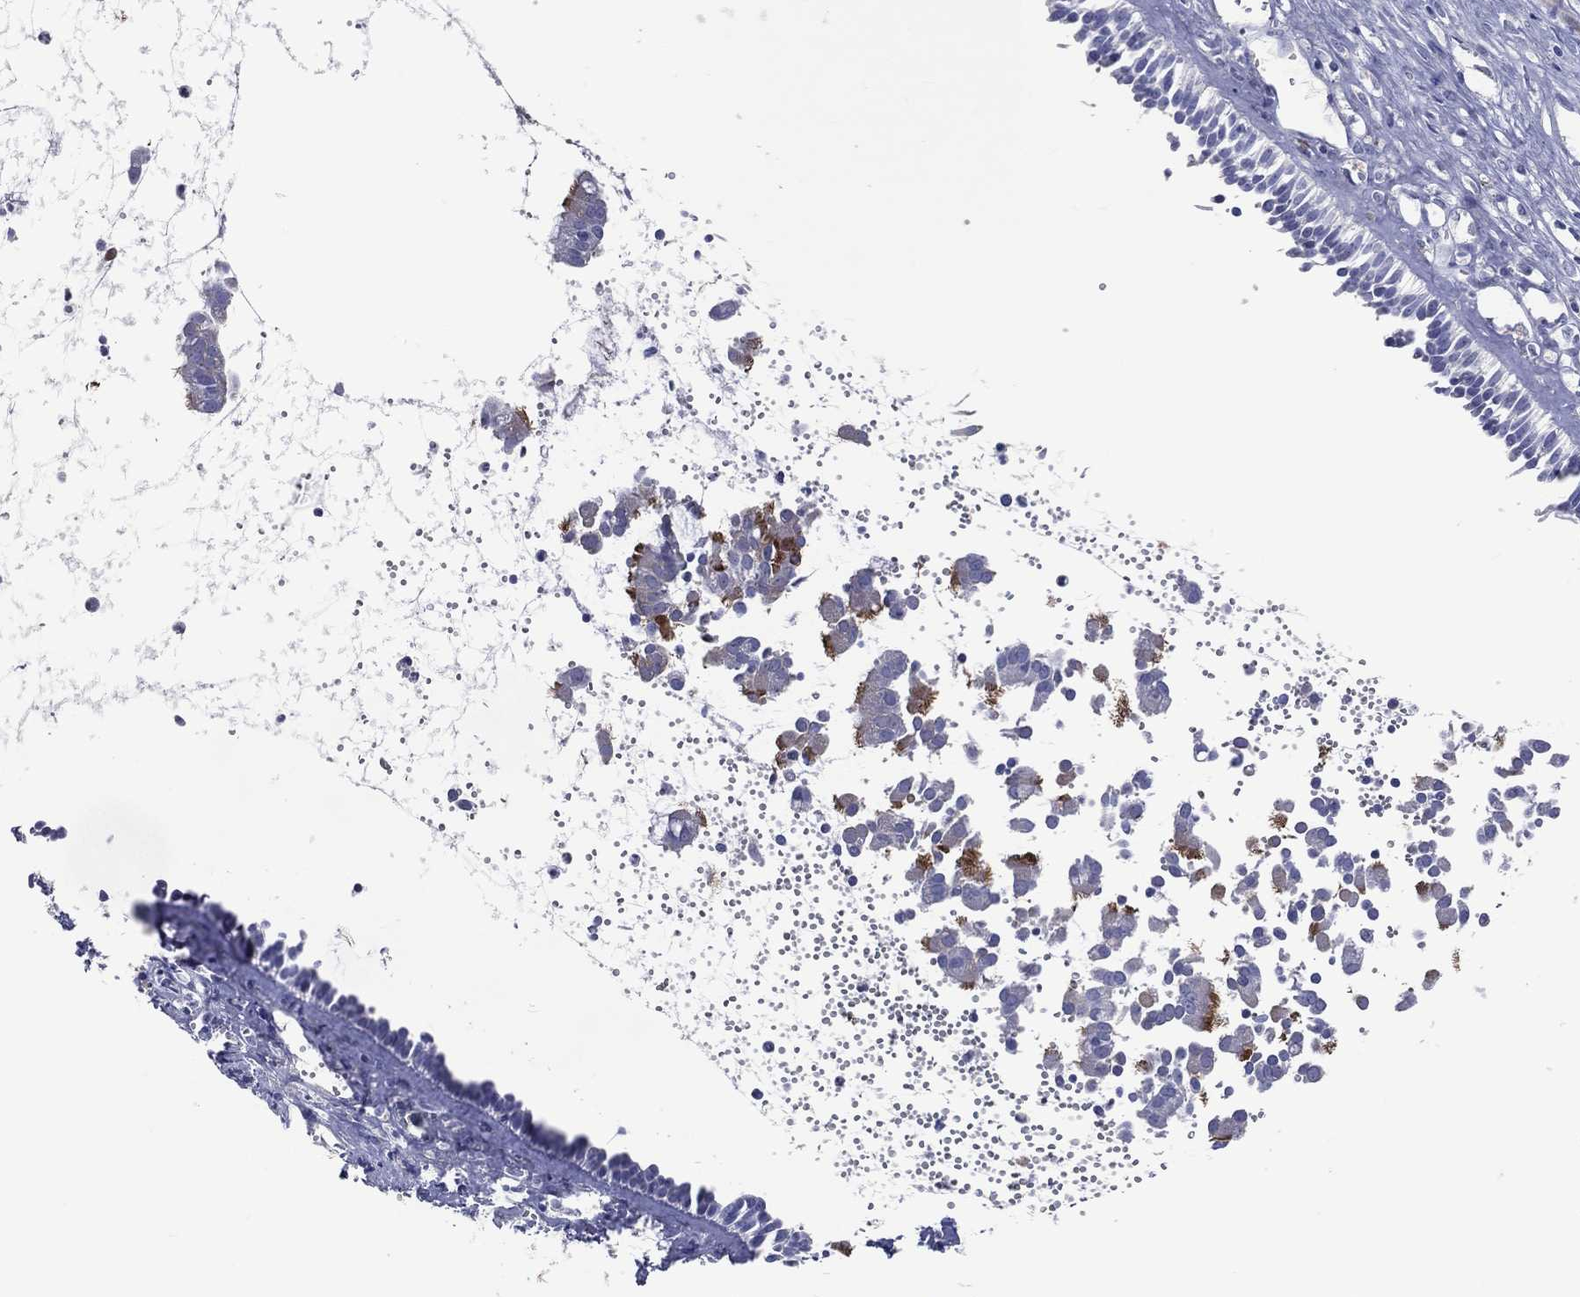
{"staining": {"intensity": "negative", "quantity": "none", "location": "none"}, "tissue": "nasopharynx", "cell_type": "Respiratory epithelial cells", "image_type": "normal", "snomed": [{"axis": "morphology", "description": "Normal tissue, NOS"}, {"axis": "topography", "description": "Nasopharynx"}], "caption": "DAB immunohistochemical staining of benign nasopharynx displays no significant positivity in respiratory epithelial cells.", "gene": "DNAH6", "patient": {"sex": "male", "age": 61}}